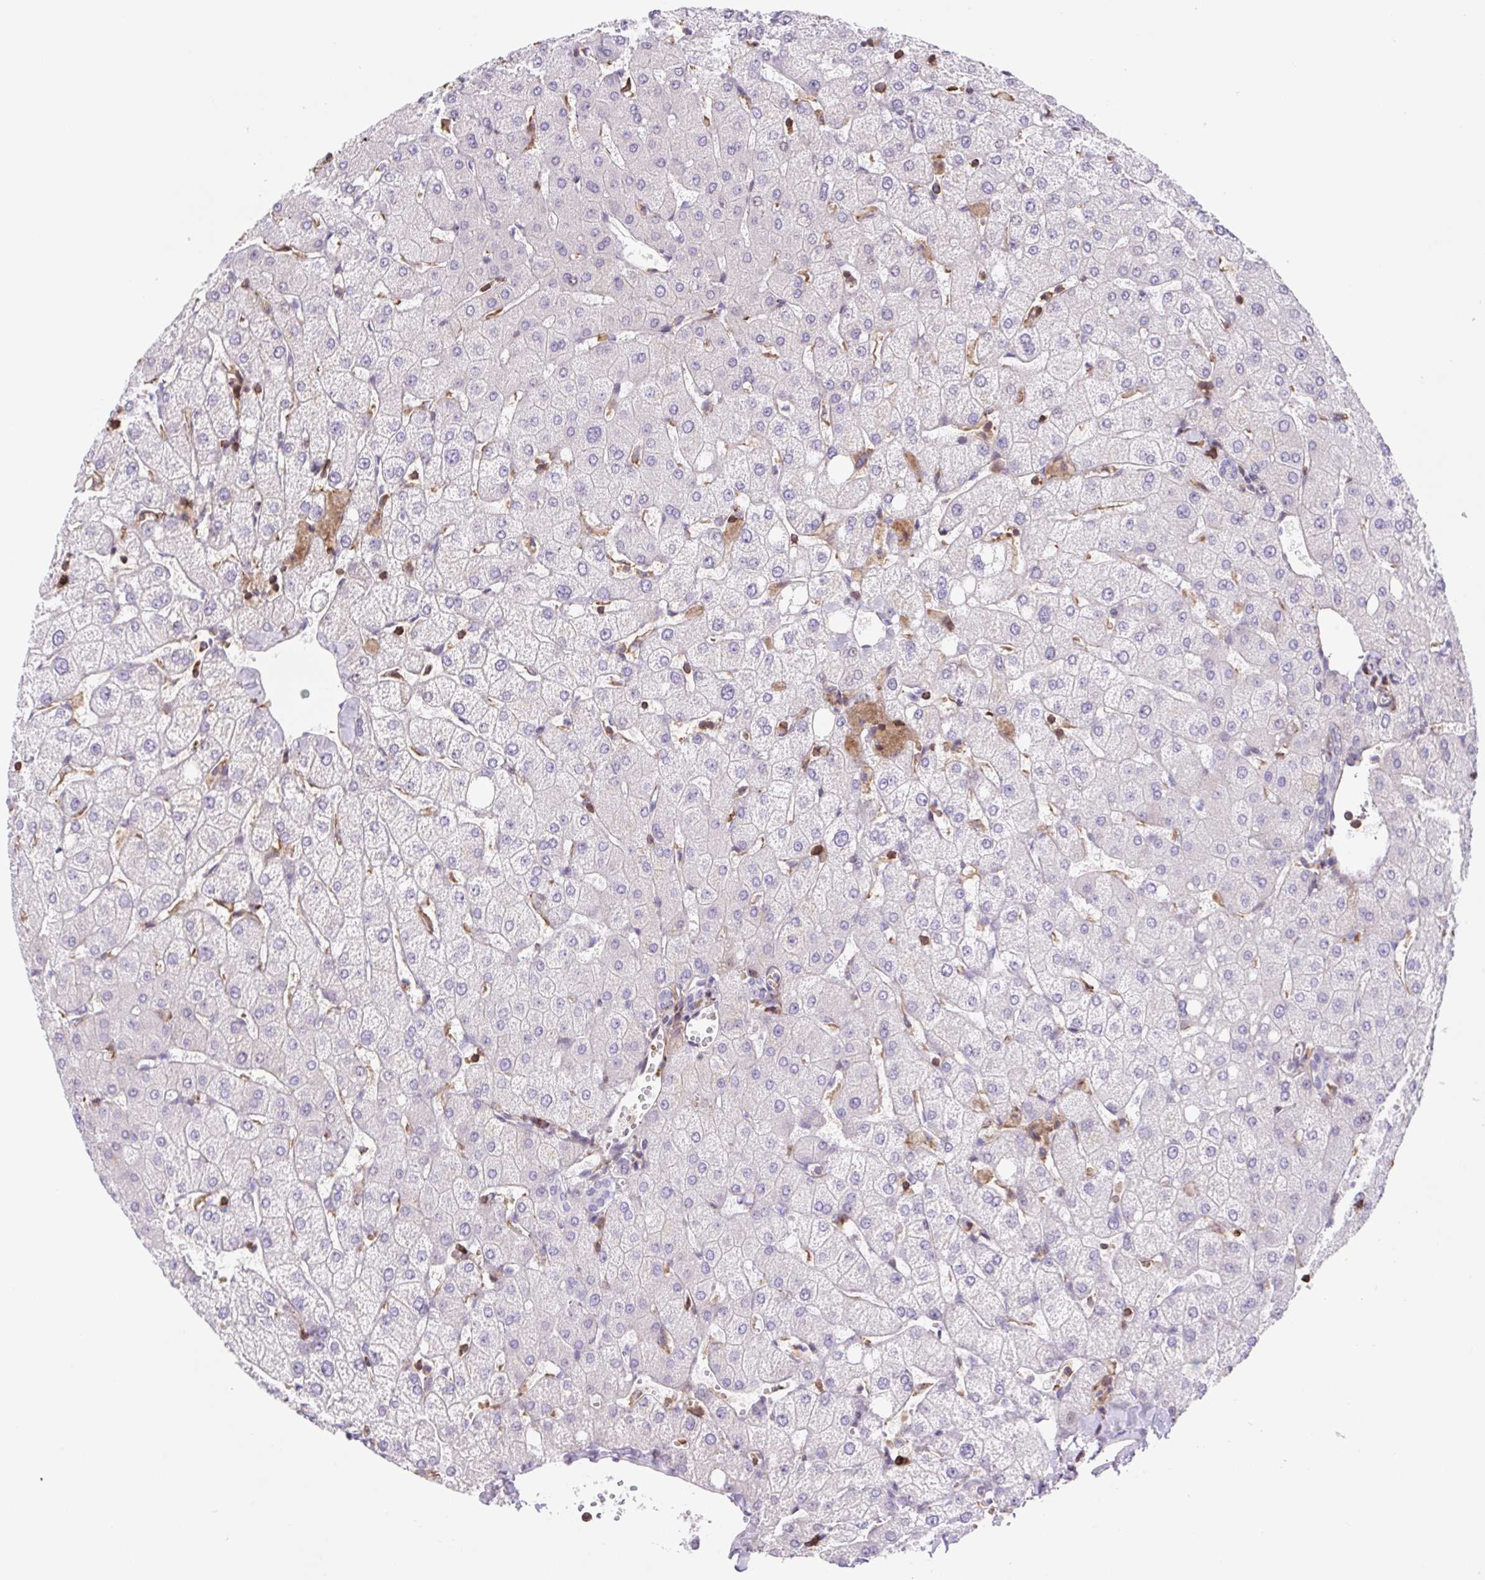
{"staining": {"intensity": "negative", "quantity": "none", "location": "none"}, "tissue": "liver", "cell_type": "Cholangiocytes", "image_type": "normal", "snomed": [{"axis": "morphology", "description": "Normal tissue, NOS"}, {"axis": "topography", "description": "Liver"}], "caption": "Cholangiocytes are negative for protein expression in benign human liver.", "gene": "TPRG1", "patient": {"sex": "female", "age": 54}}